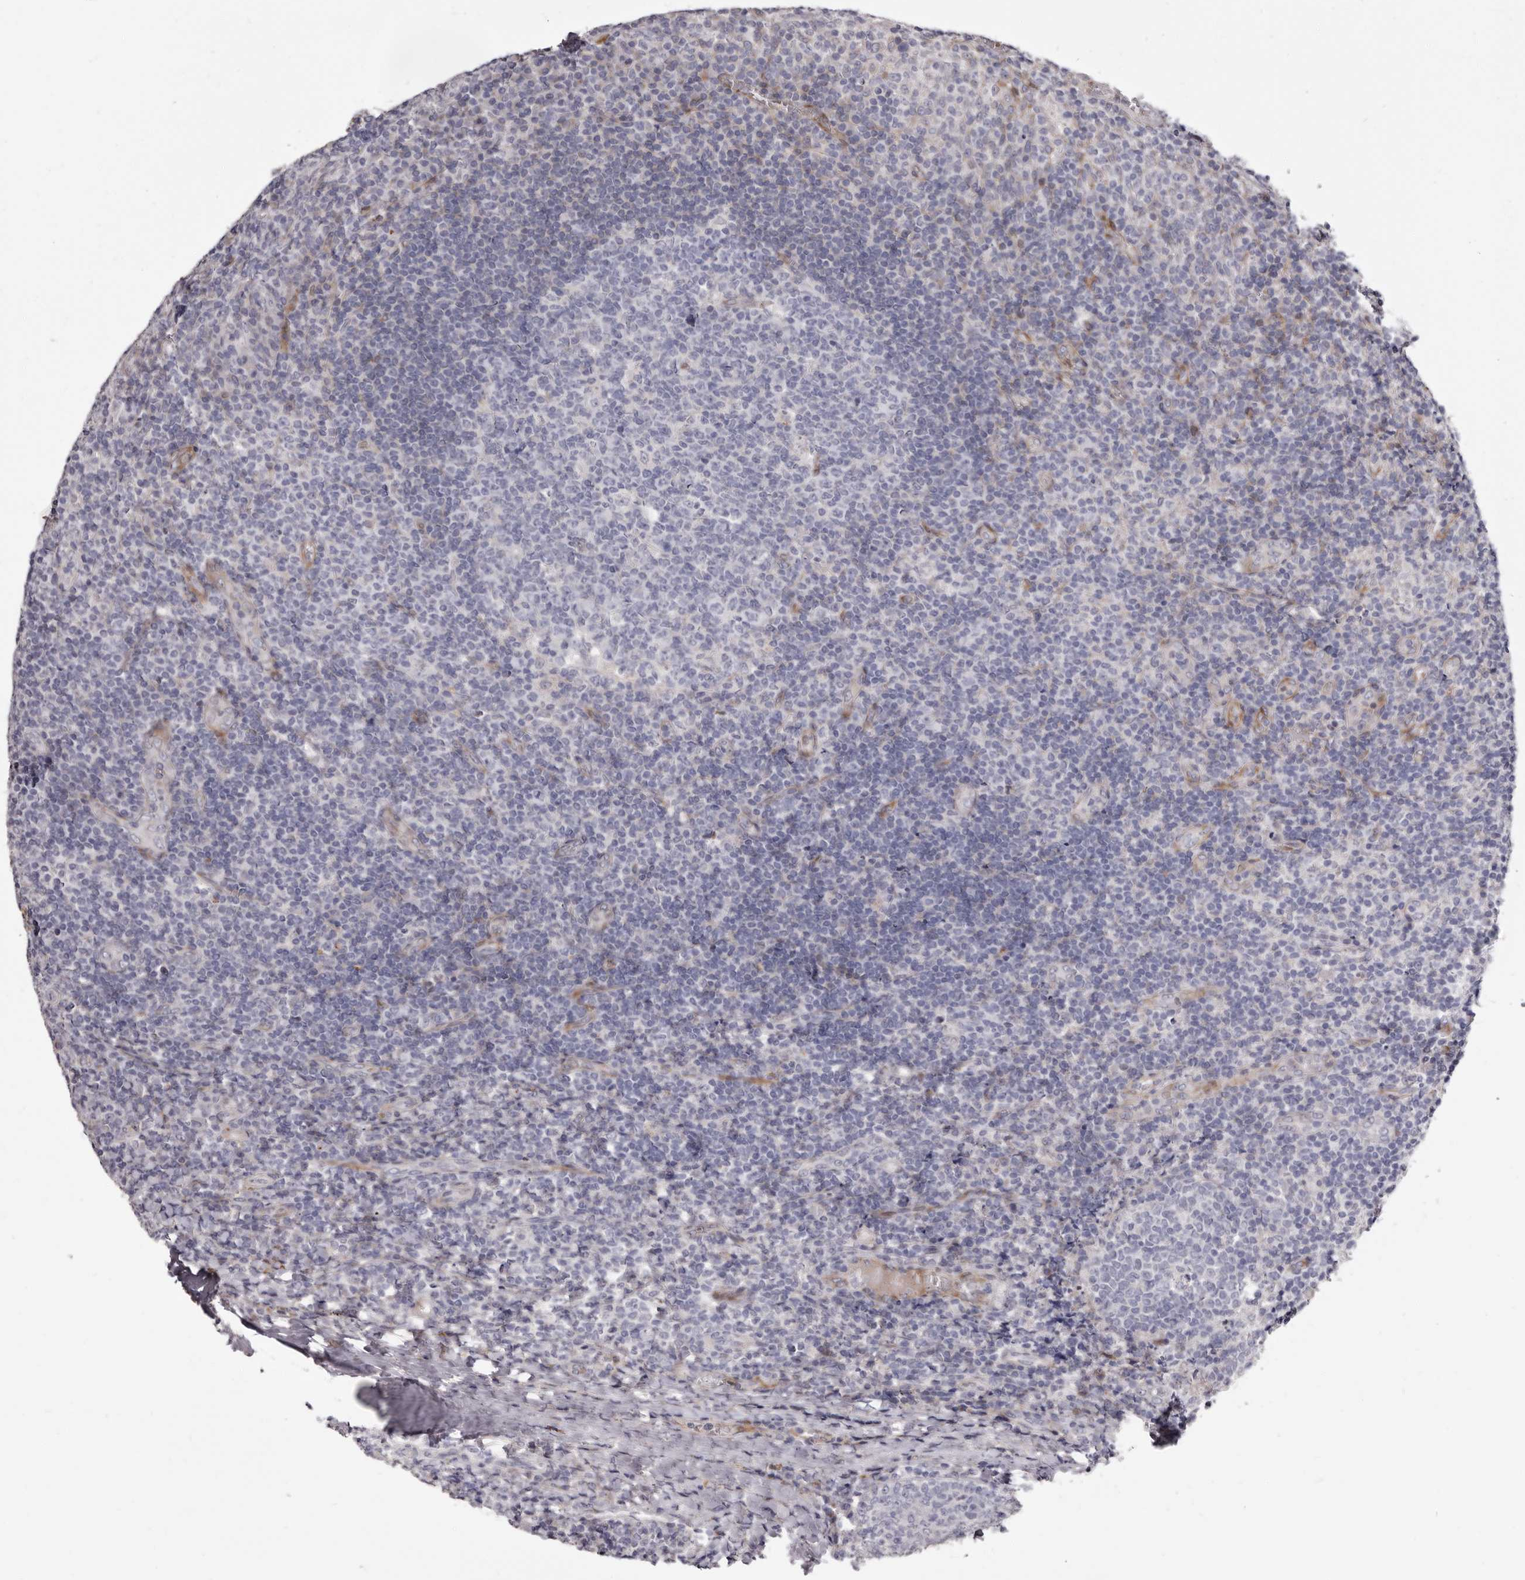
{"staining": {"intensity": "negative", "quantity": "none", "location": "none"}, "tissue": "tonsil", "cell_type": "Germinal center cells", "image_type": "normal", "snomed": [{"axis": "morphology", "description": "Normal tissue, NOS"}, {"axis": "topography", "description": "Tonsil"}], "caption": "Micrograph shows no protein expression in germinal center cells of benign tonsil. (DAB immunohistochemistry visualized using brightfield microscopy, high magnification).", "gene": "AIDA", "patient": {"sex": "female", "age": 19}}